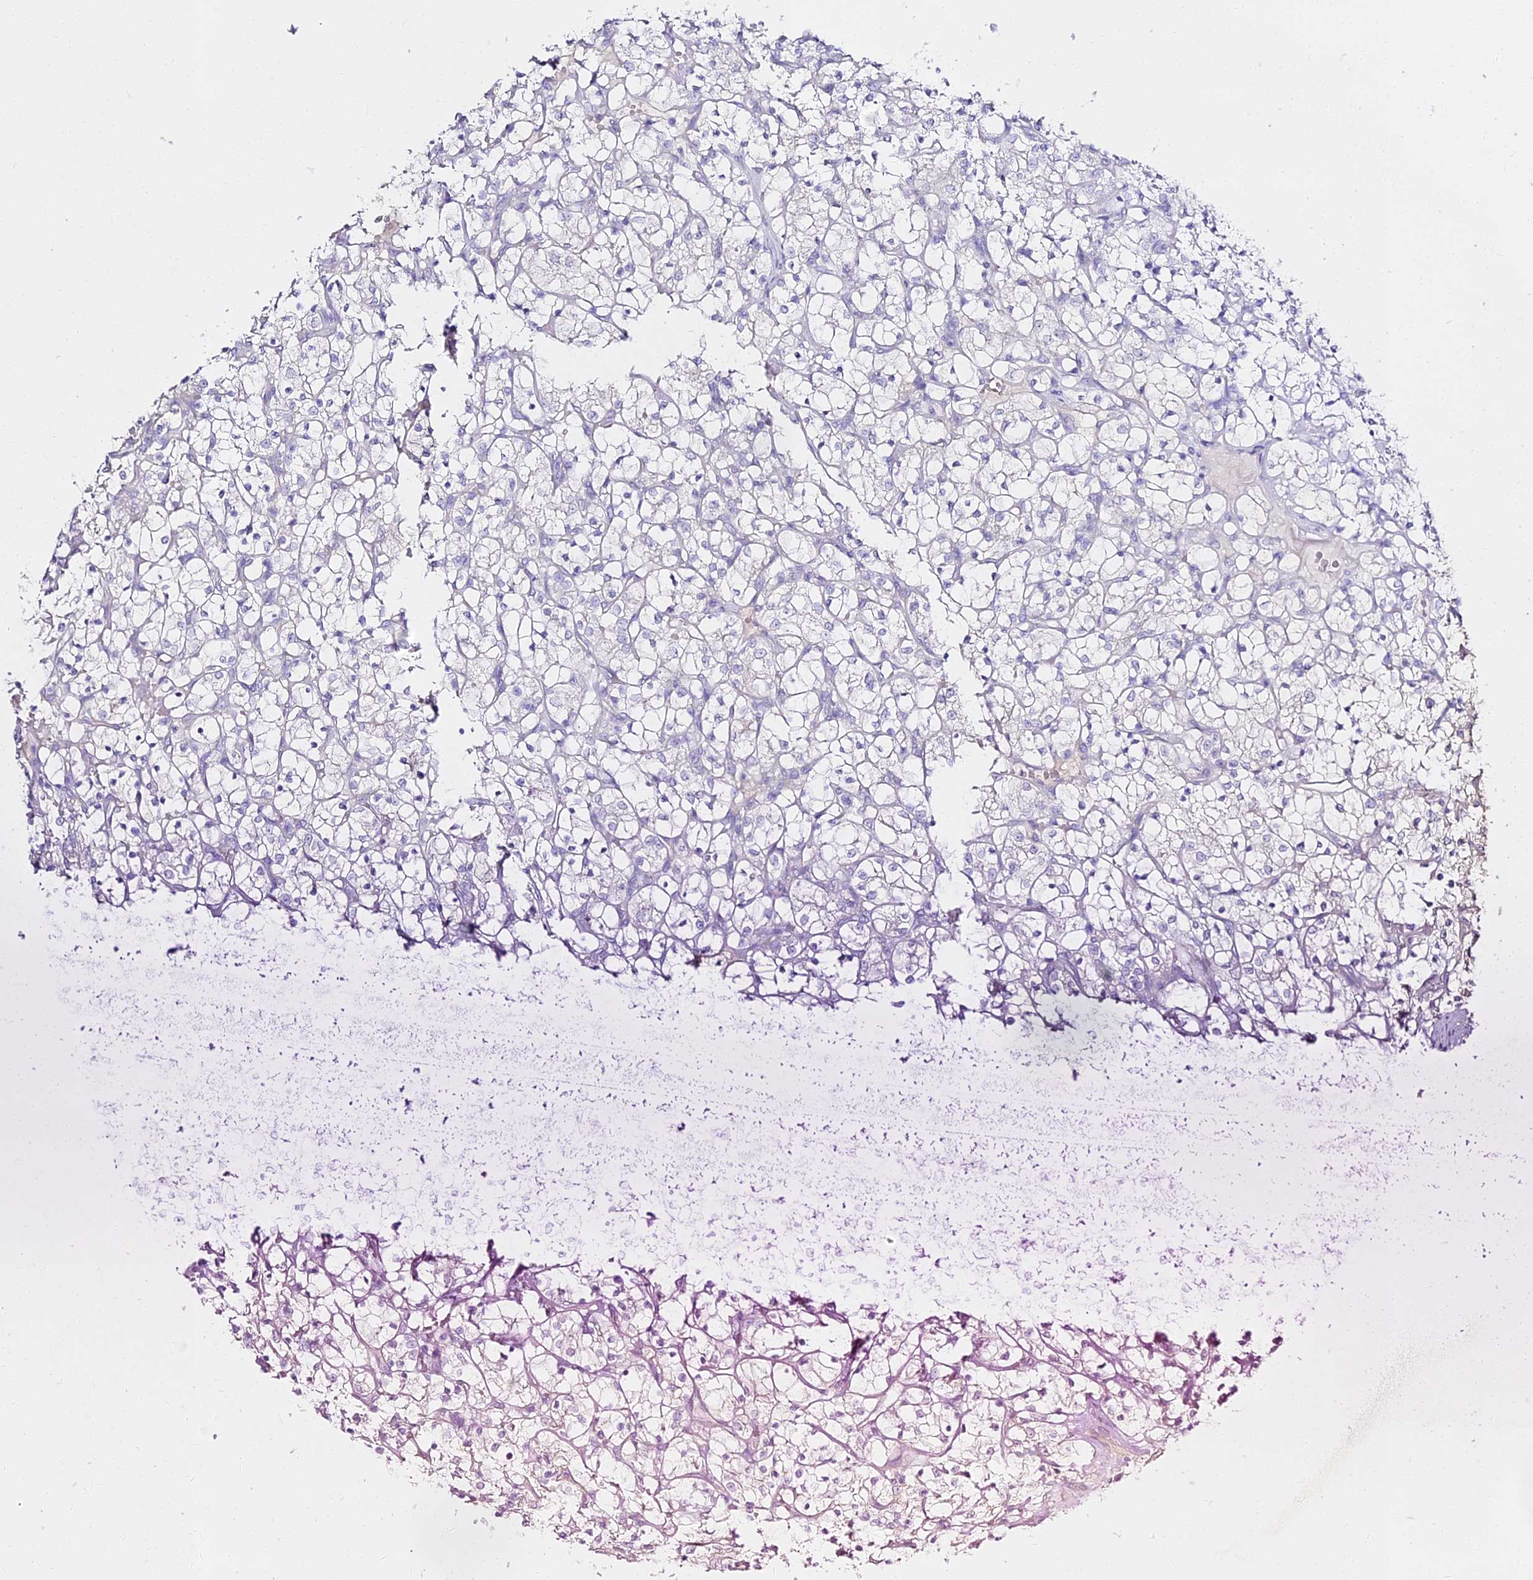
{"staining": {"intensity": "negative", "quantity": "none", "location": "none"}, "tissue": "renal cancer", "cell_type": "Tumor cells", "image_type": "cancer", "snomed": [{"axis": "morphology", "description": "Adenocarcinoma, NOS"}, {"axis": "topography", "description": "Kidney"}], "caption": "The micrograph reveals no significant positivity in tumor cells of renal cancer. (Stains: DAB immunohistochemistry (IHC) with hematoxylin counter stain, Microscopy: brightfield microscopy at high magnification).", "gene": "ALPG", "patient": {"sex": "female", "age": 69}}